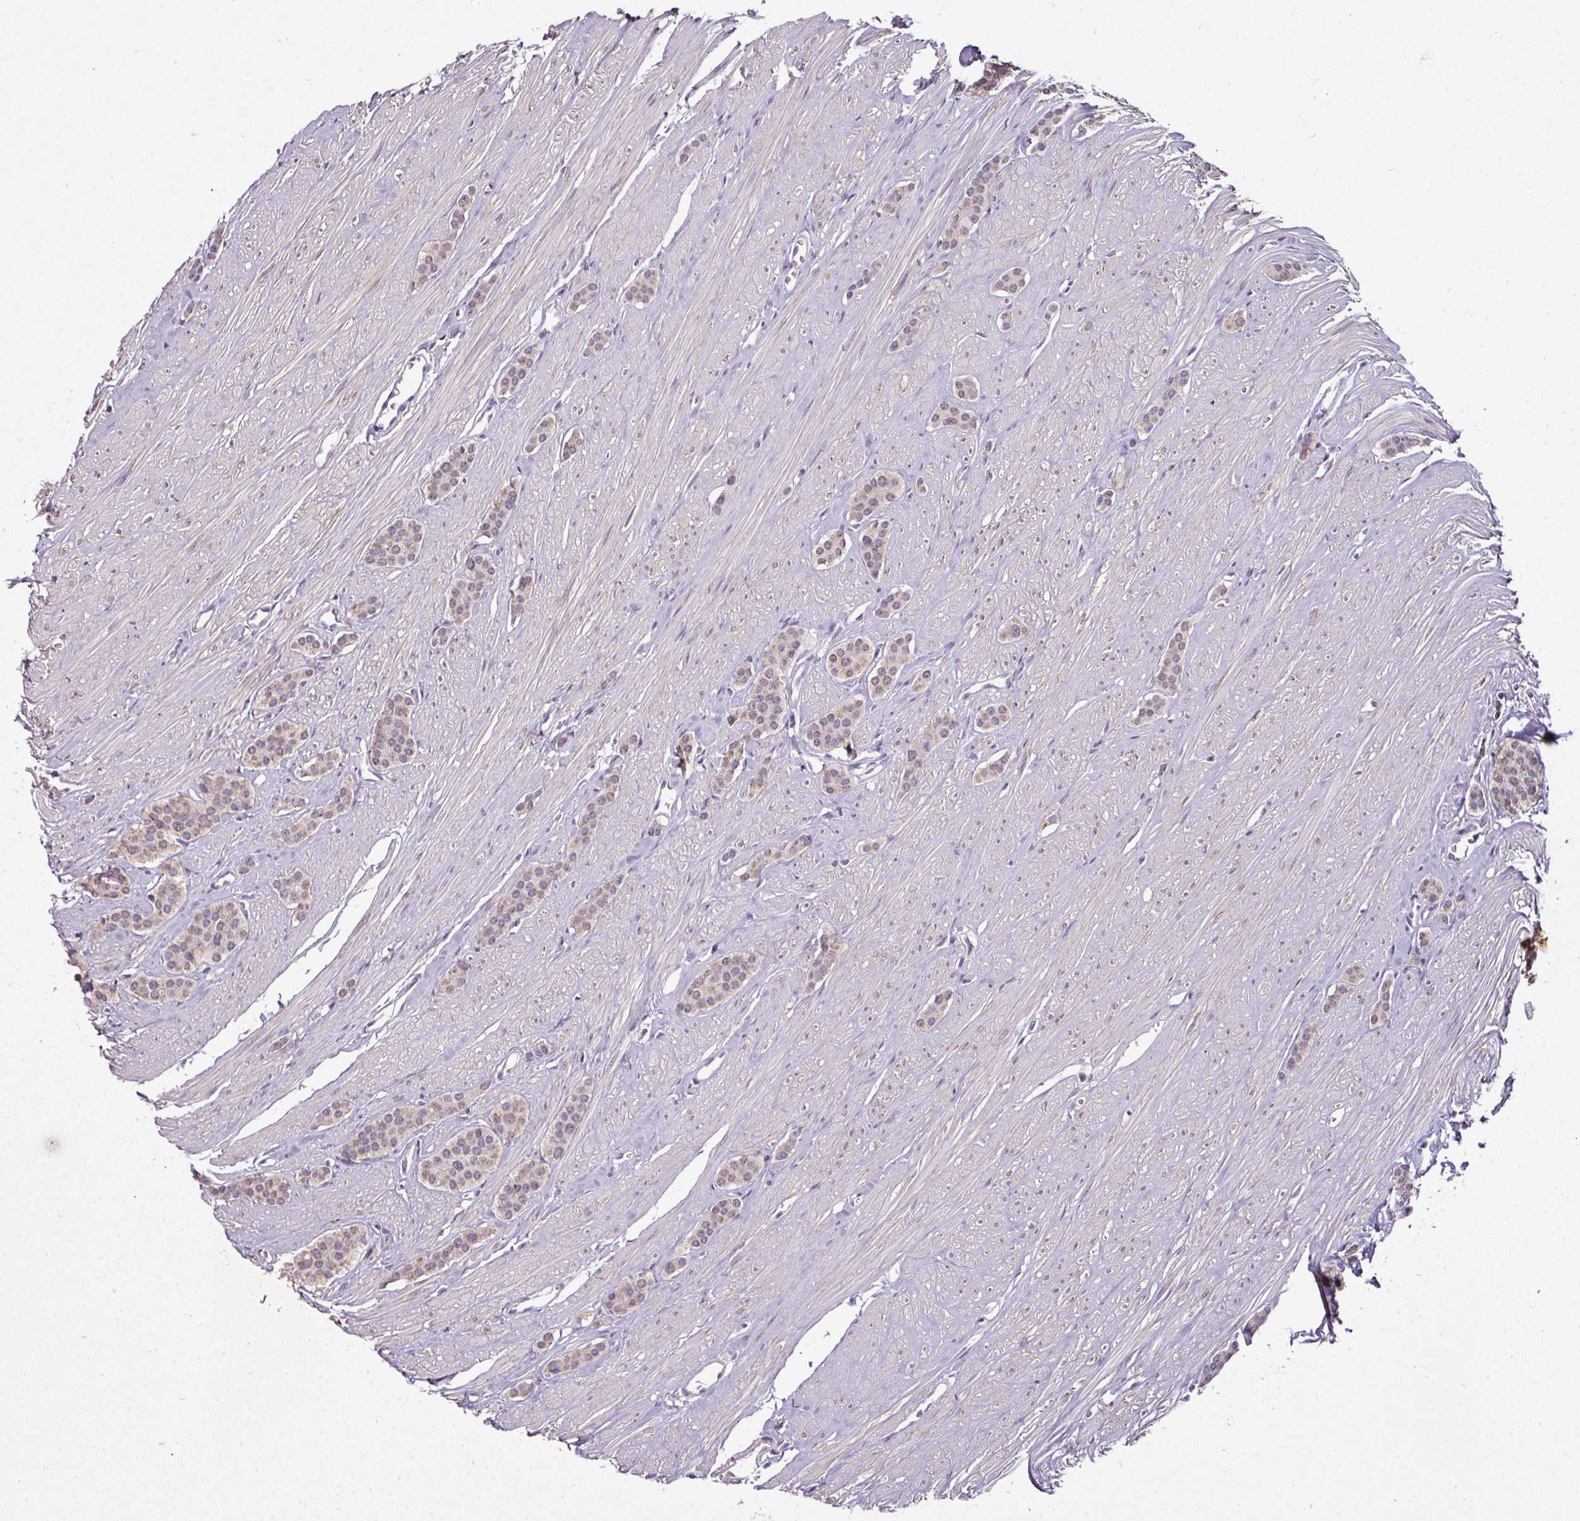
{"staining": {"intensity": "weak", "quantity": ">75%", "location": "cytoplasmic/membranous,nuclear"}, "tissue": "carcinoid", "cell_type": "Tumor cells", "image_type": "cancer", "snomed": [{"axis": "morphology", "description": "Carcinoid, malignant, NOS"}, {"axis": "topography", "description": "Small intestine"}], "caption": "Weak cytoplasmic/membranous and nuclear protein positivity is appreciated in approximately >75% of tumor cells in malignant carcinoid. The staining is performed using DAB (3,3'-diaminobenzidine) brown chromogen to label protein expression. The nuclei are counter-stained blue using hematoxylin.", "gene": "JPH2", "patient": {"sex": "male", "age": 60}}